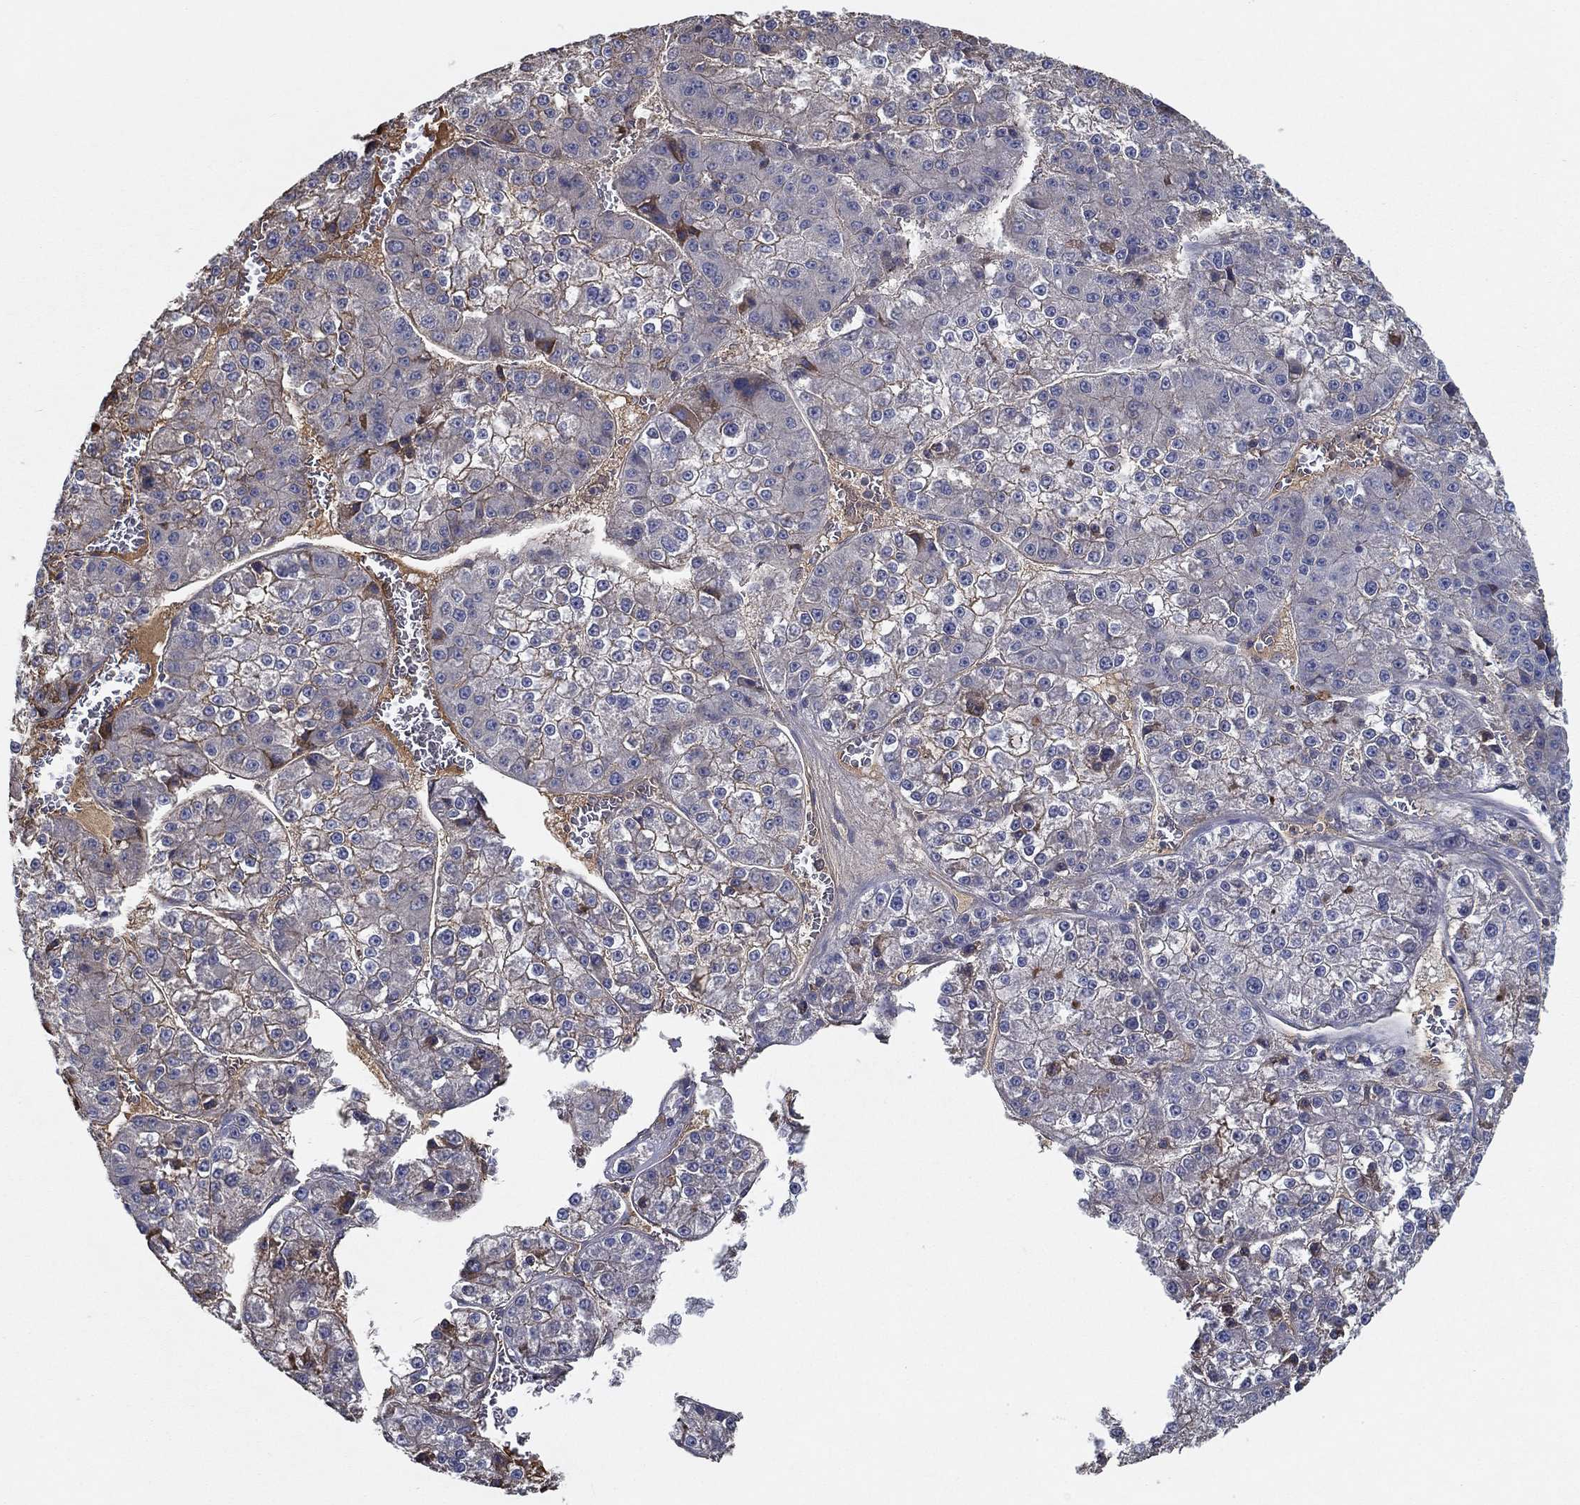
{"staining": {"intensity": "negative", "quantity": "none", "location": "none"}, "tissue": "liver cancer", "cell_type": "Tumor cells", "image_type": "cancer", "snomed": [{"axis": "morphology", "description": "Carcinoma, Hepatocellular, NOS"}, {"axis": "topography", "description": "Liver"}], "caption": "This is an immunohistochemistry micrograph of human liver cancer (hepatocellular carcinoma). There is no expression in tumor cells.", "gene": "IL10", "patient": {"sex": "female", "age": 73}}